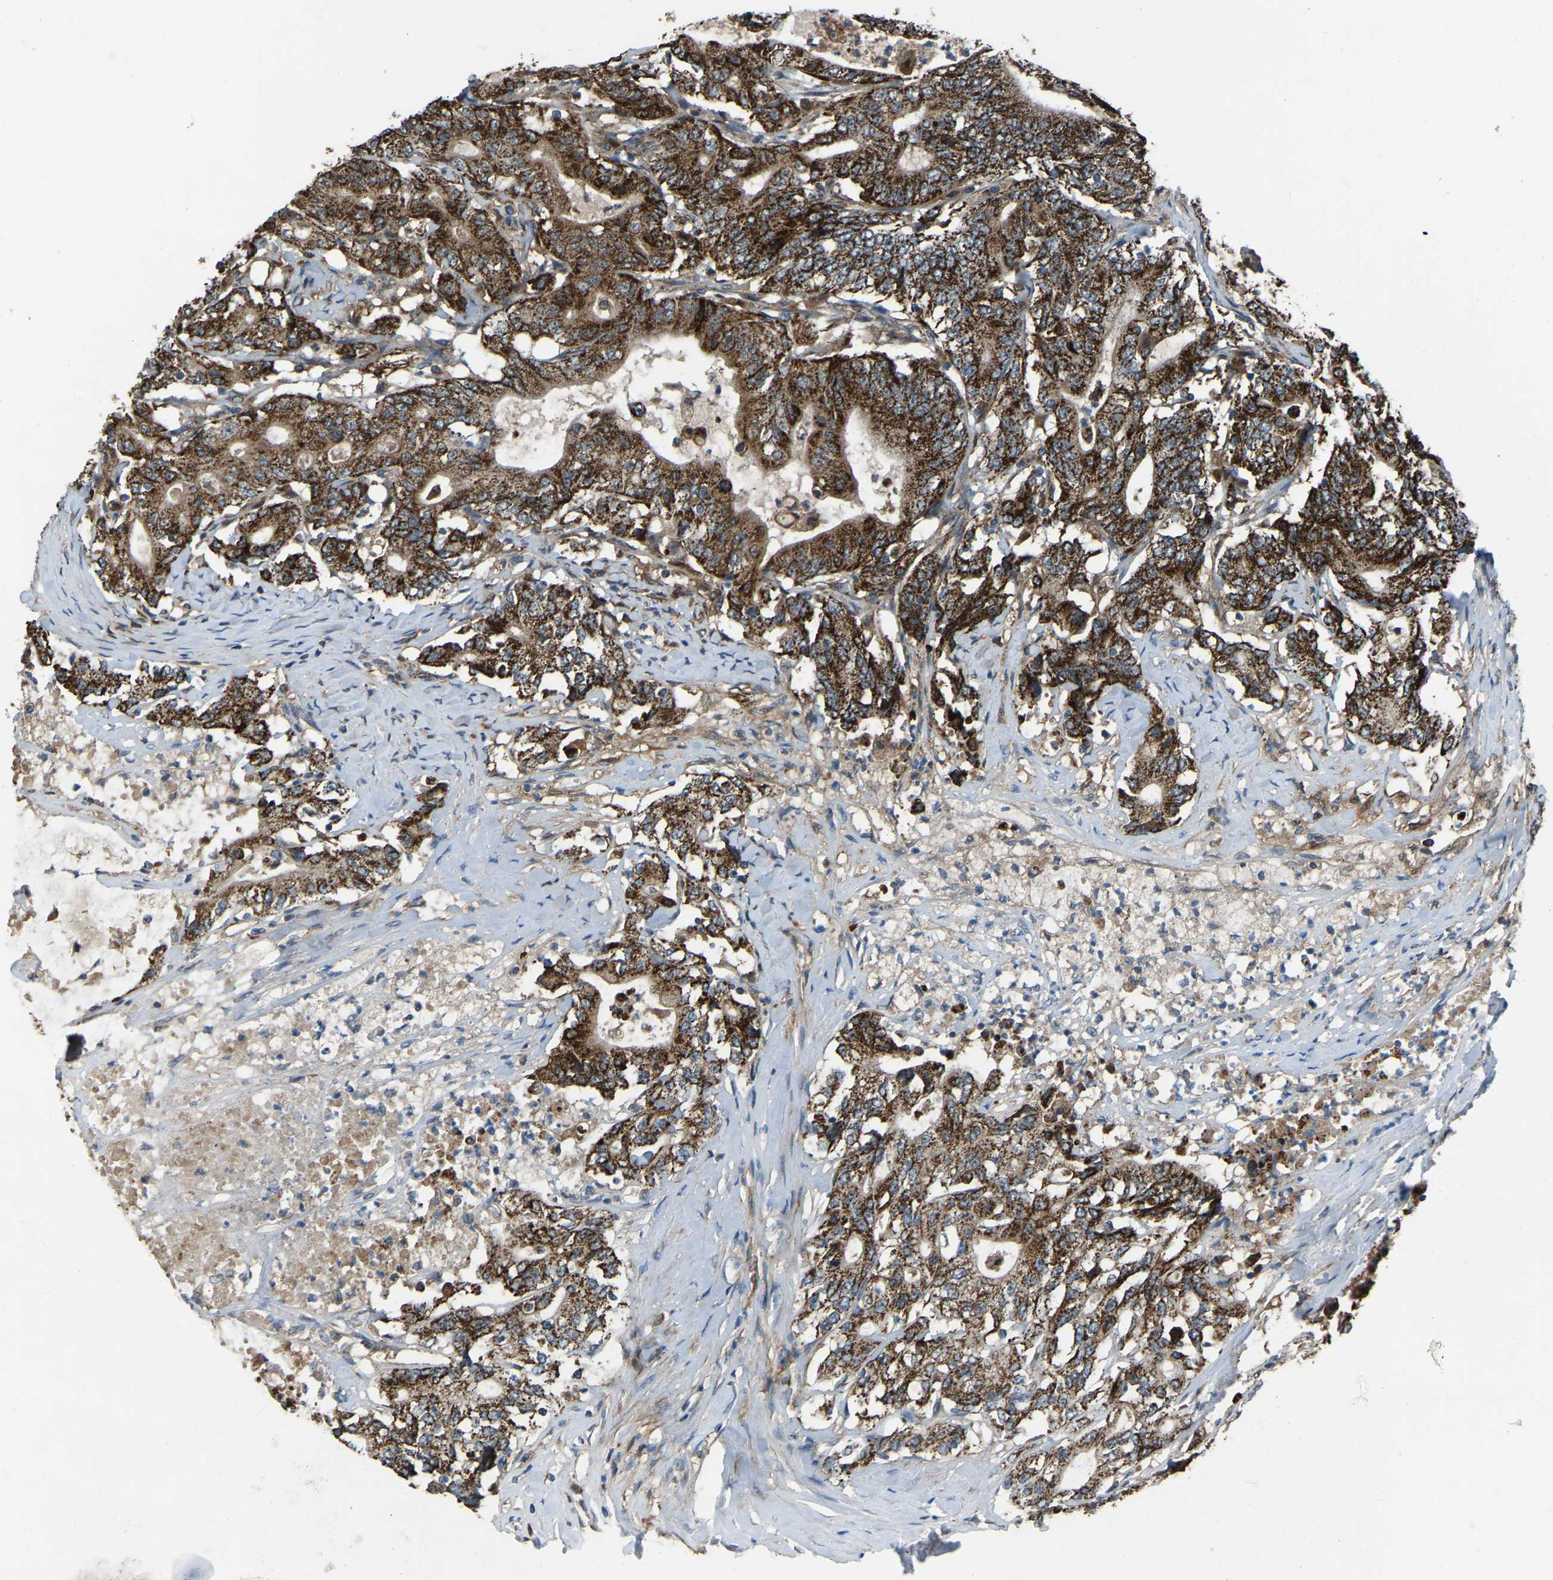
{"staining": {"intensity": "strong", "quantity": ">75%", "location": "cytoplasmic/membranous"}, "tissue": "colorectal cancer", "cell_type": "Tumor cells", "image_type": "cancer", "snomed": [{"axis": "morphology", "description": "Adenocarcinoma, NOS"}, {"axis": "topography", "description": "Colon"}], "caption": "Adenocarcinoma (colorectal) was stained to show a protein in brown. There is high levels of strong cytoplasmic/membranous positivity in approximately >75% of tumor cells. Immunohistochemistry stains the protein of interest in brown and the nuclei are stained blue.", "gene": "AKR1A1", "patient": {"sex": "female", "age": 77}}